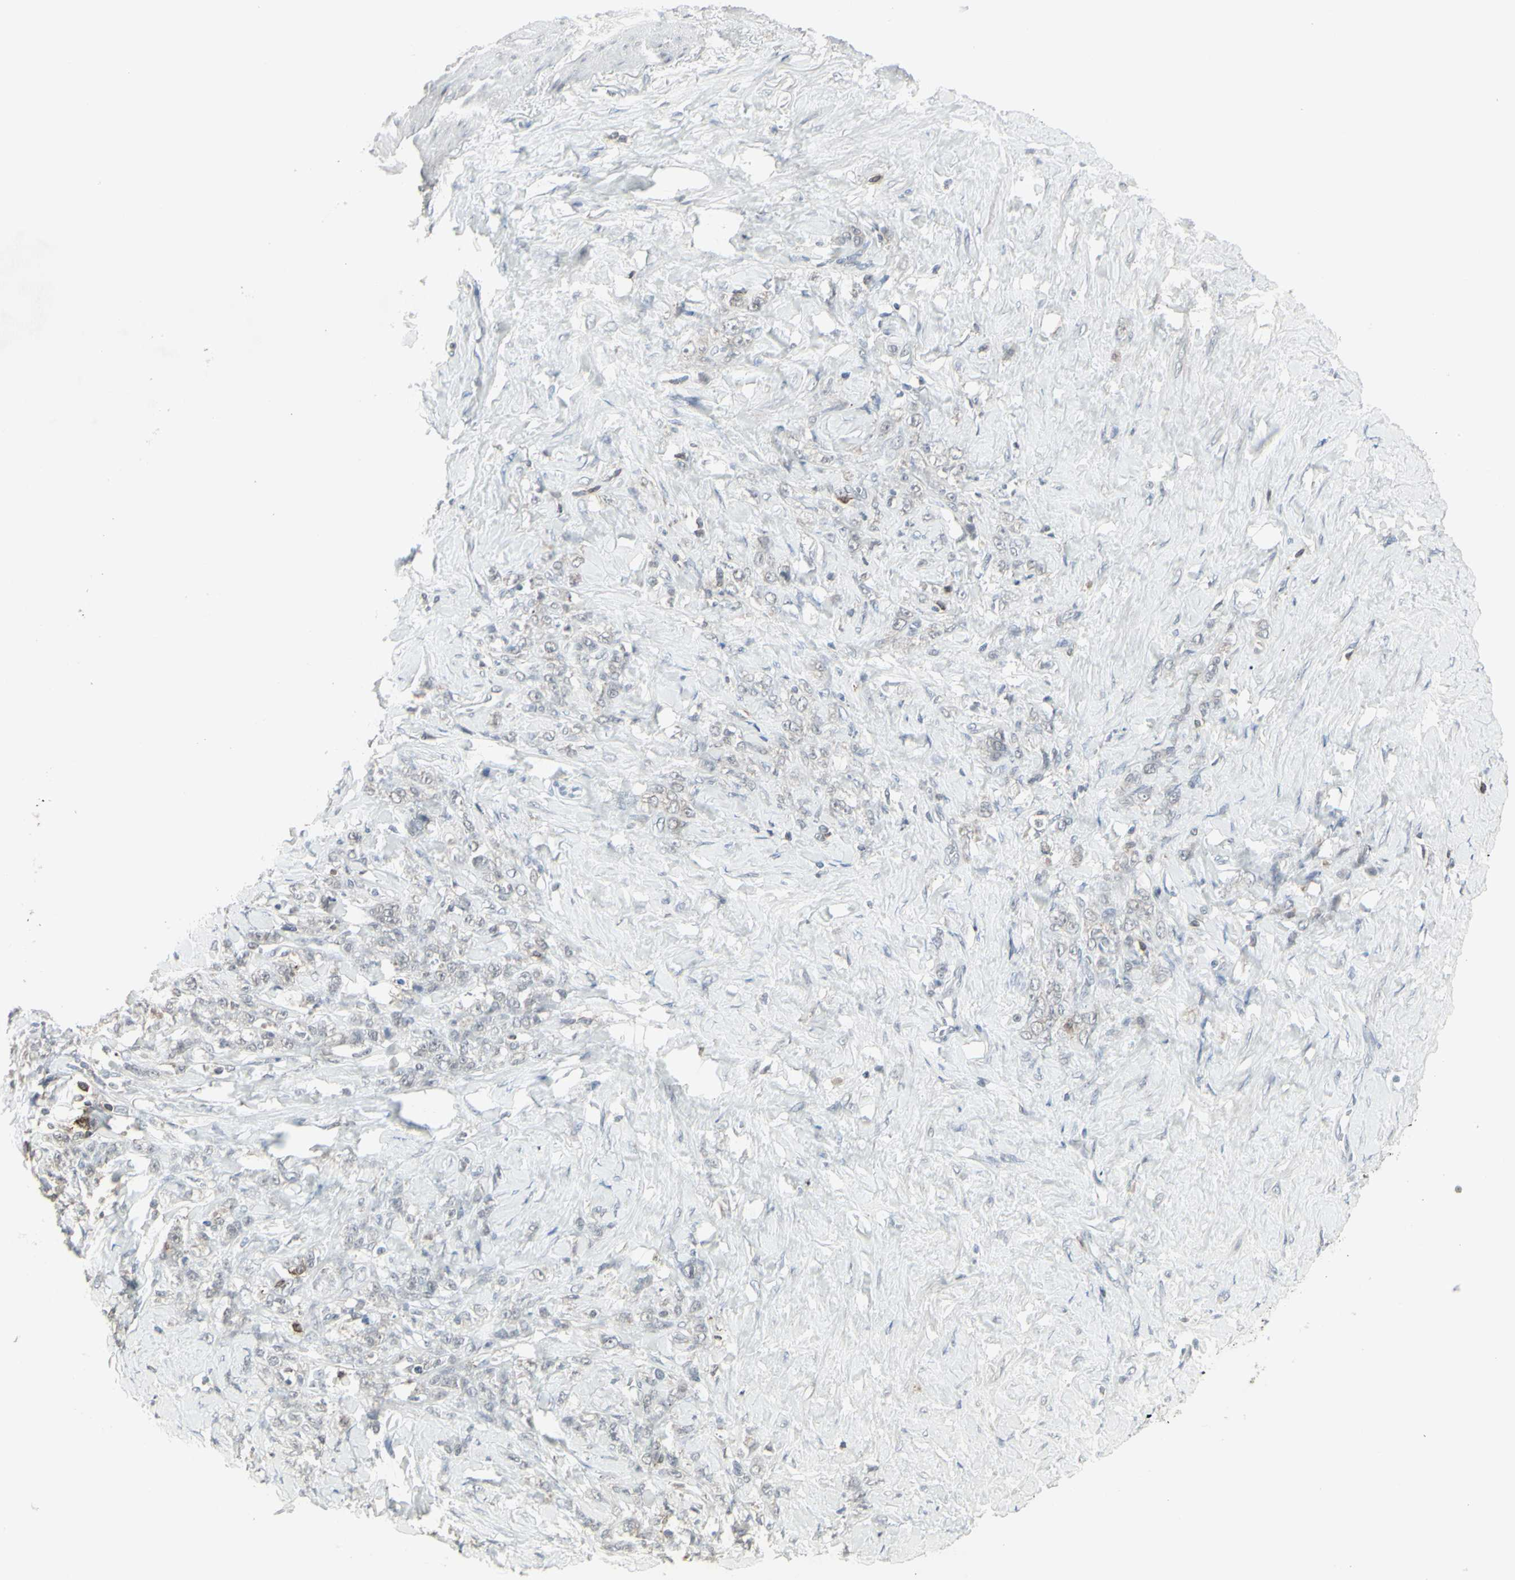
{"staining": {"intensity": "negative", "quantity": "none", "location": "none"}, "tissue": "stomach cancer", "cell_type": "Tumor cells", "image_type": "cancer", "snomed": [{"axis": "morphology", "description": "Adenocarcinoma, NOS"}, {"axis": "topography", "description": "Stomach"}], "caption": "A histopathology image of human stomach cancer is negative for staining in tumor cells. The staining was performed using DAB to visualize the protein expression in brown, while the nuclei were stained in blue with hematoxylin (Magnification: 20x).", "gene": "SAMSN1", "patient": {"sex": "male", "age": 82}}